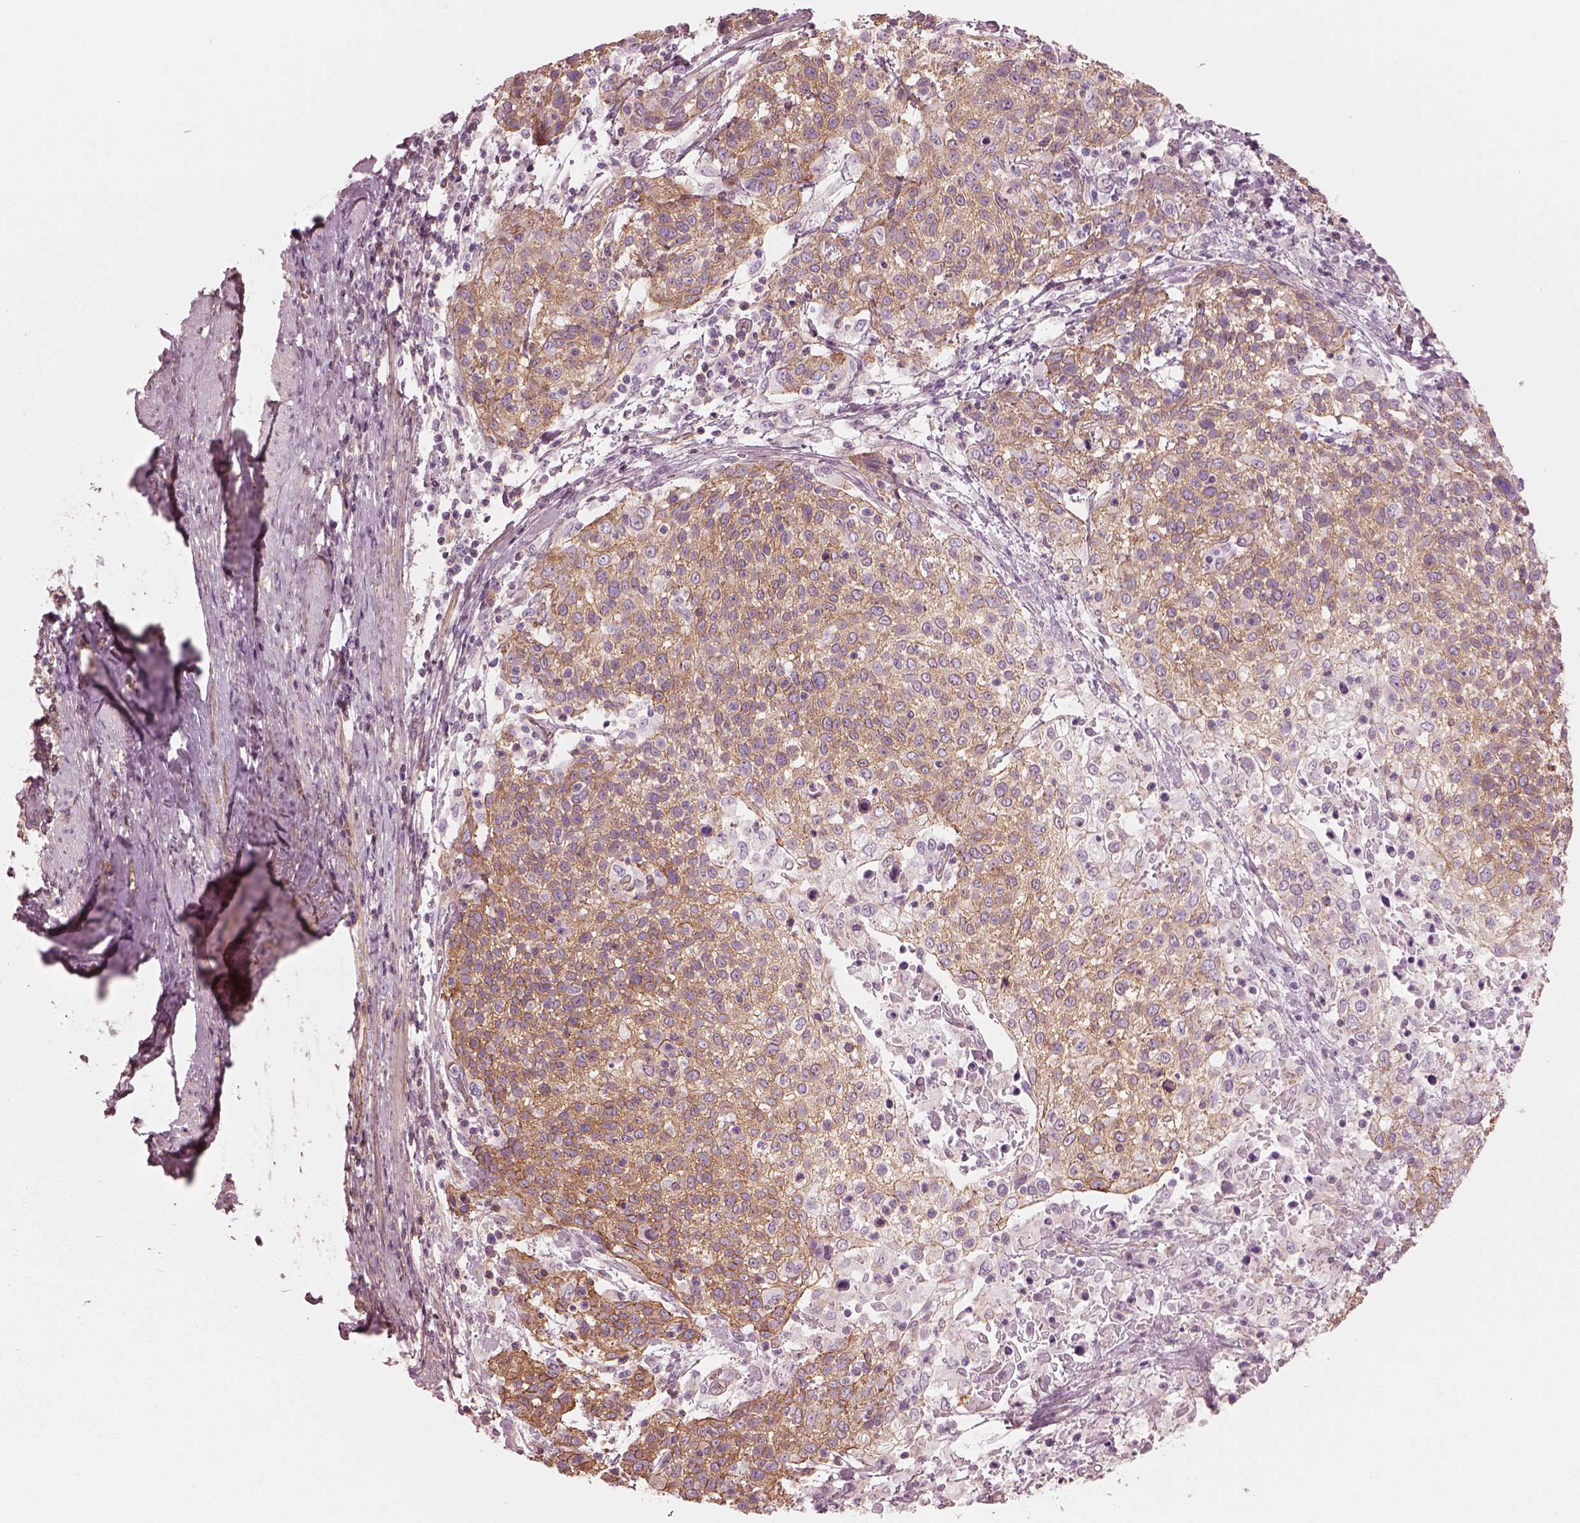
{"staining": {"intensity": "moderate", "quantity": ">75%", "location": "cytoplasmic/membranous"}, "tissue": "cervical cancer", "cell_type": "Tumor cells", "image_type": "cancer", "snomed": [{"axis": "morphology", "description": "Squamous cell carcinoma, NOS"}, {"axis": "topography", "description": "Cervix"}], "caption": "Tumor cells reveal medium levels of moderate cytoplasmic/membranous staining in approximately >75% of cells in human cervical cancer.", "gene": "ELAPOR1", "patient": {"sex": "female", "age": 61}}